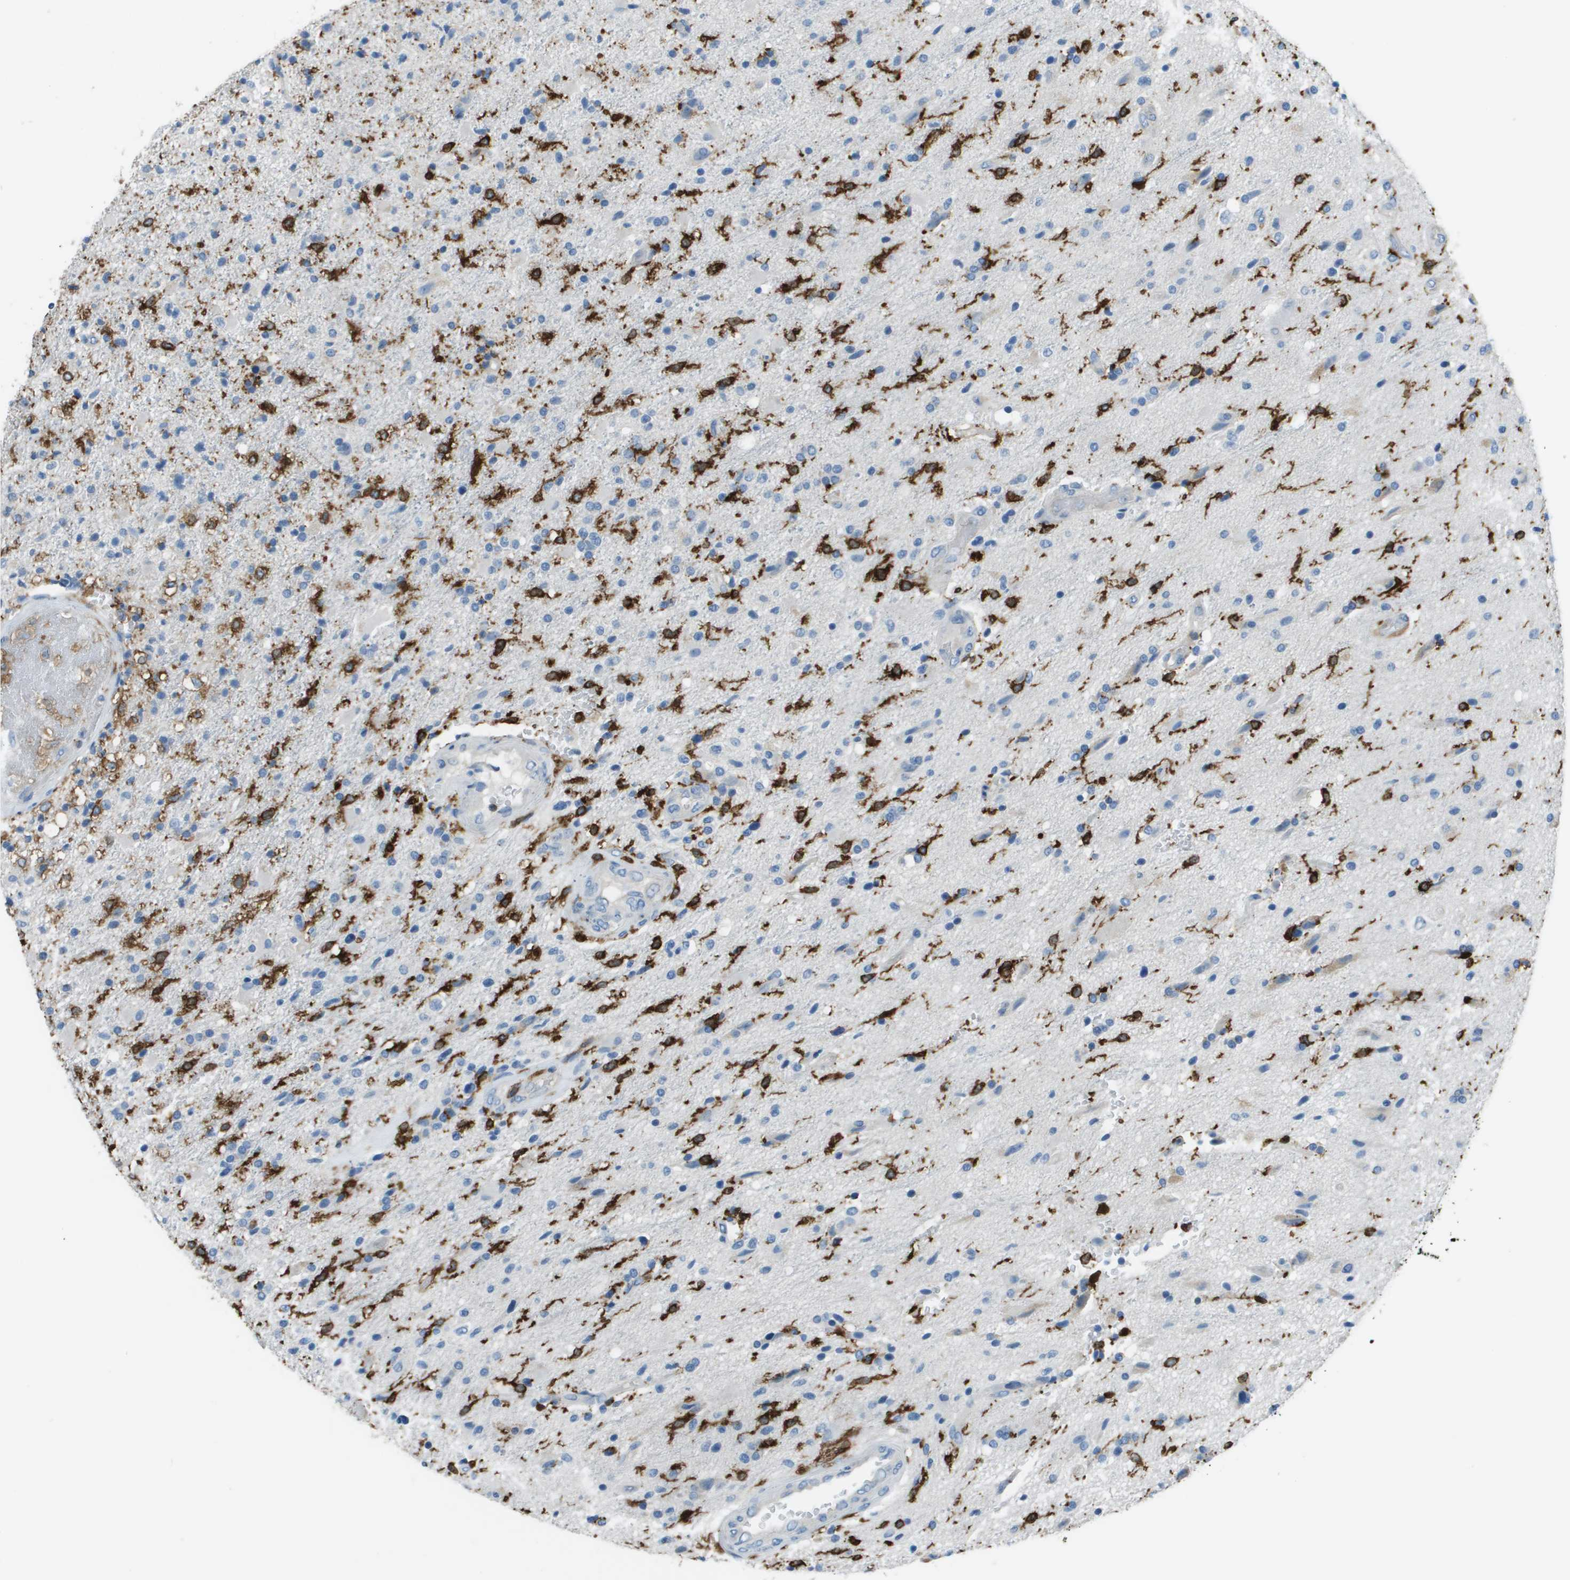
{"staining": {"intensity": "strong", "quantity": "<25%", "location": "cytoplasmic/membranous"}, "tissue": "glioma", "cell_type": "Tumor cells", "image_type": "cancer", "snomed": [{"axis": "morphology", "description": "Glioma, malignant, High grade"}, {"axis": "topography", "description": "Brain"}], "caption": "Strong cytoplasmic/membranous staining is present in about <25% of tumor cells in high-grade glioma (malignant).", "gene": "APBB1IP", "patient": {"sex": "male", "age": 72}}